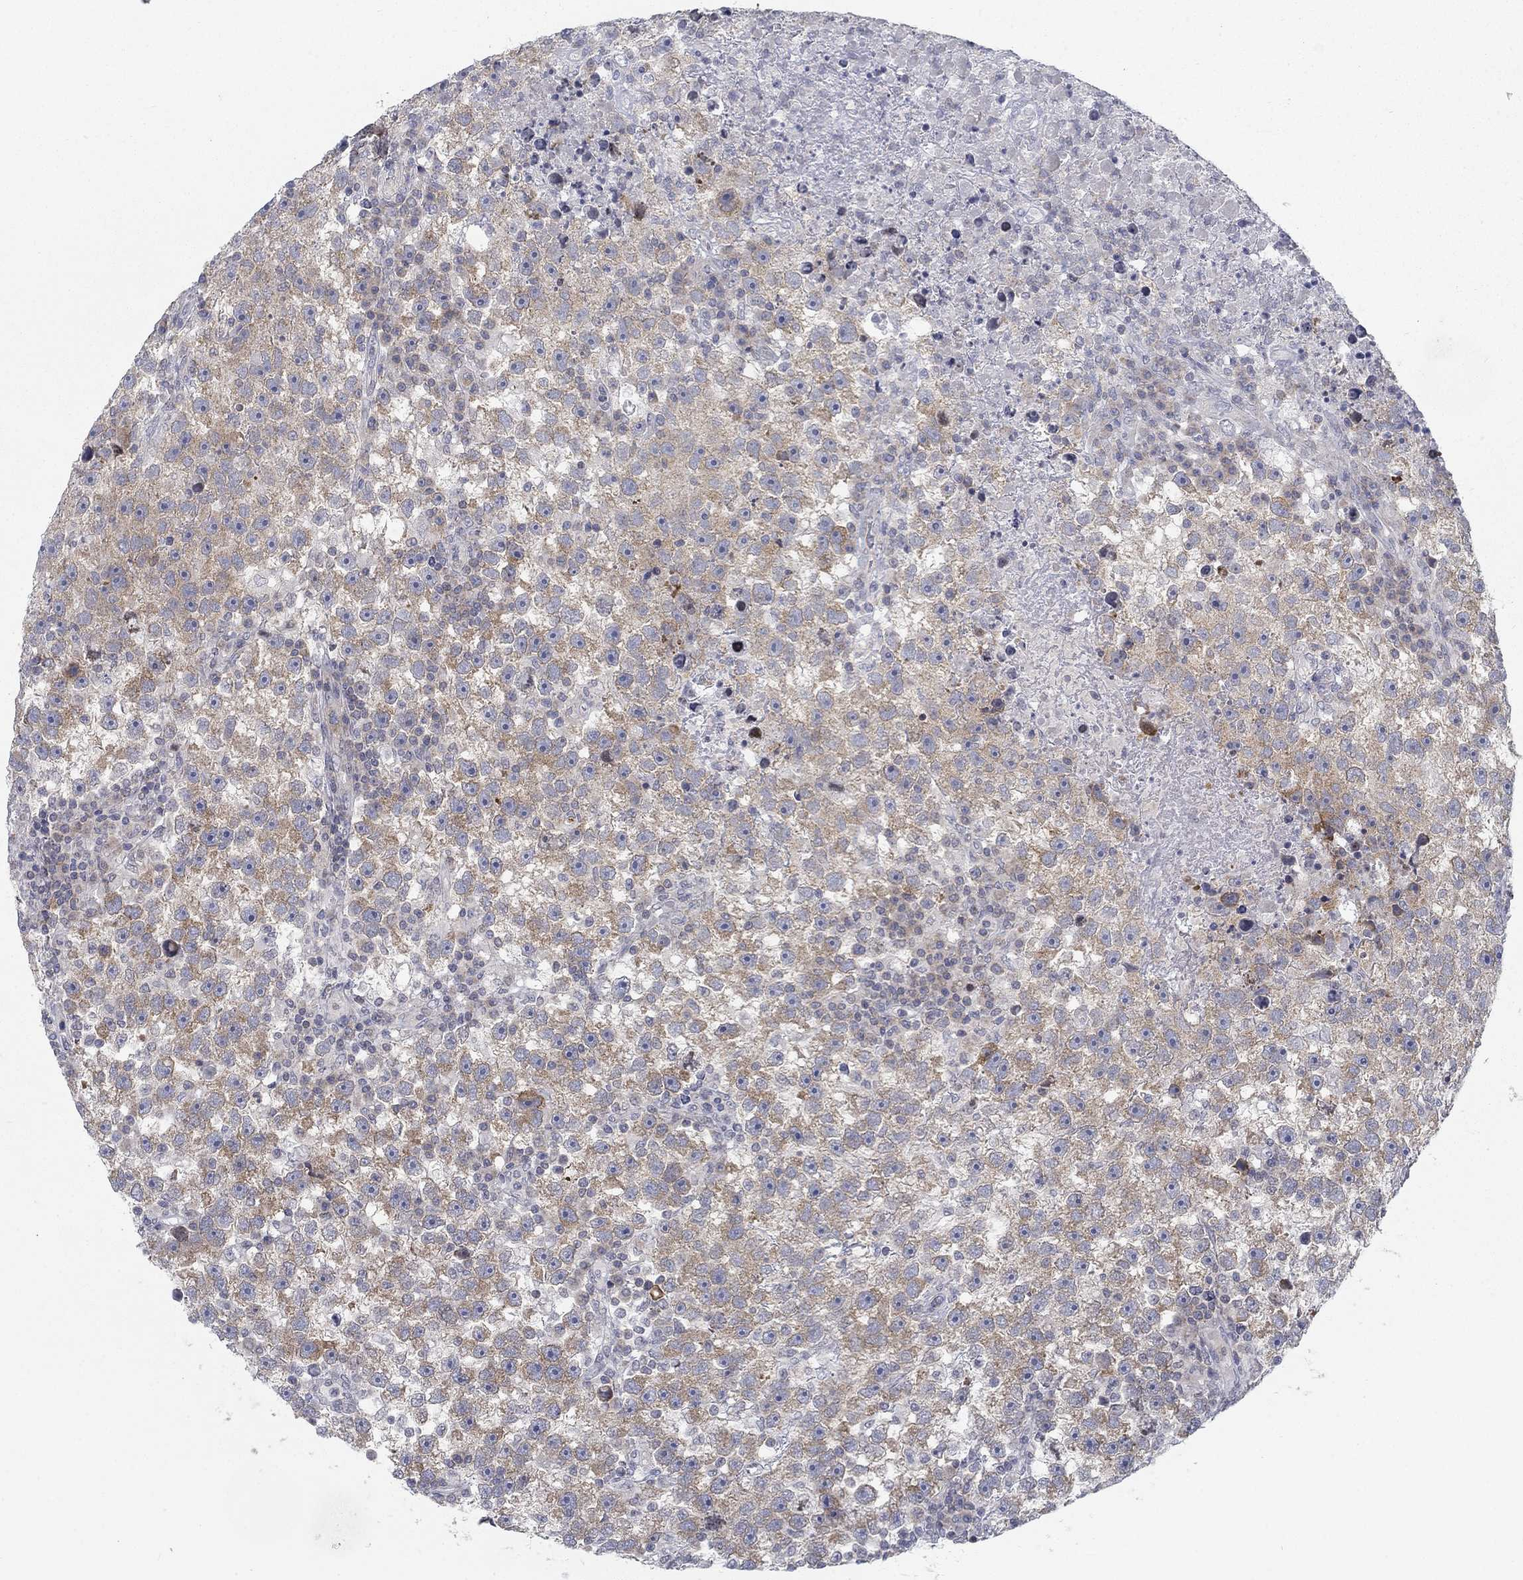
{"staining": {"intensity": "moderate", "quantity": "25%-75%", "location": "cytoplasmic/membranous"}, "tissue": "testis cancer", "cell_type": "Tumor cells", "image_type": "cancer", "snomed": [{"axis": "morphology", "description": "Seminoma, NOS"}, {"axis": "topography", "description": "Testis"}], "caption": "Moderate cytoplasmic/membranous protein staining is identified in about 25%-75% of tumor cells in testis cancer.", "gene": "ATP1A3", "patient": {"sex": "male", "age": 47}}